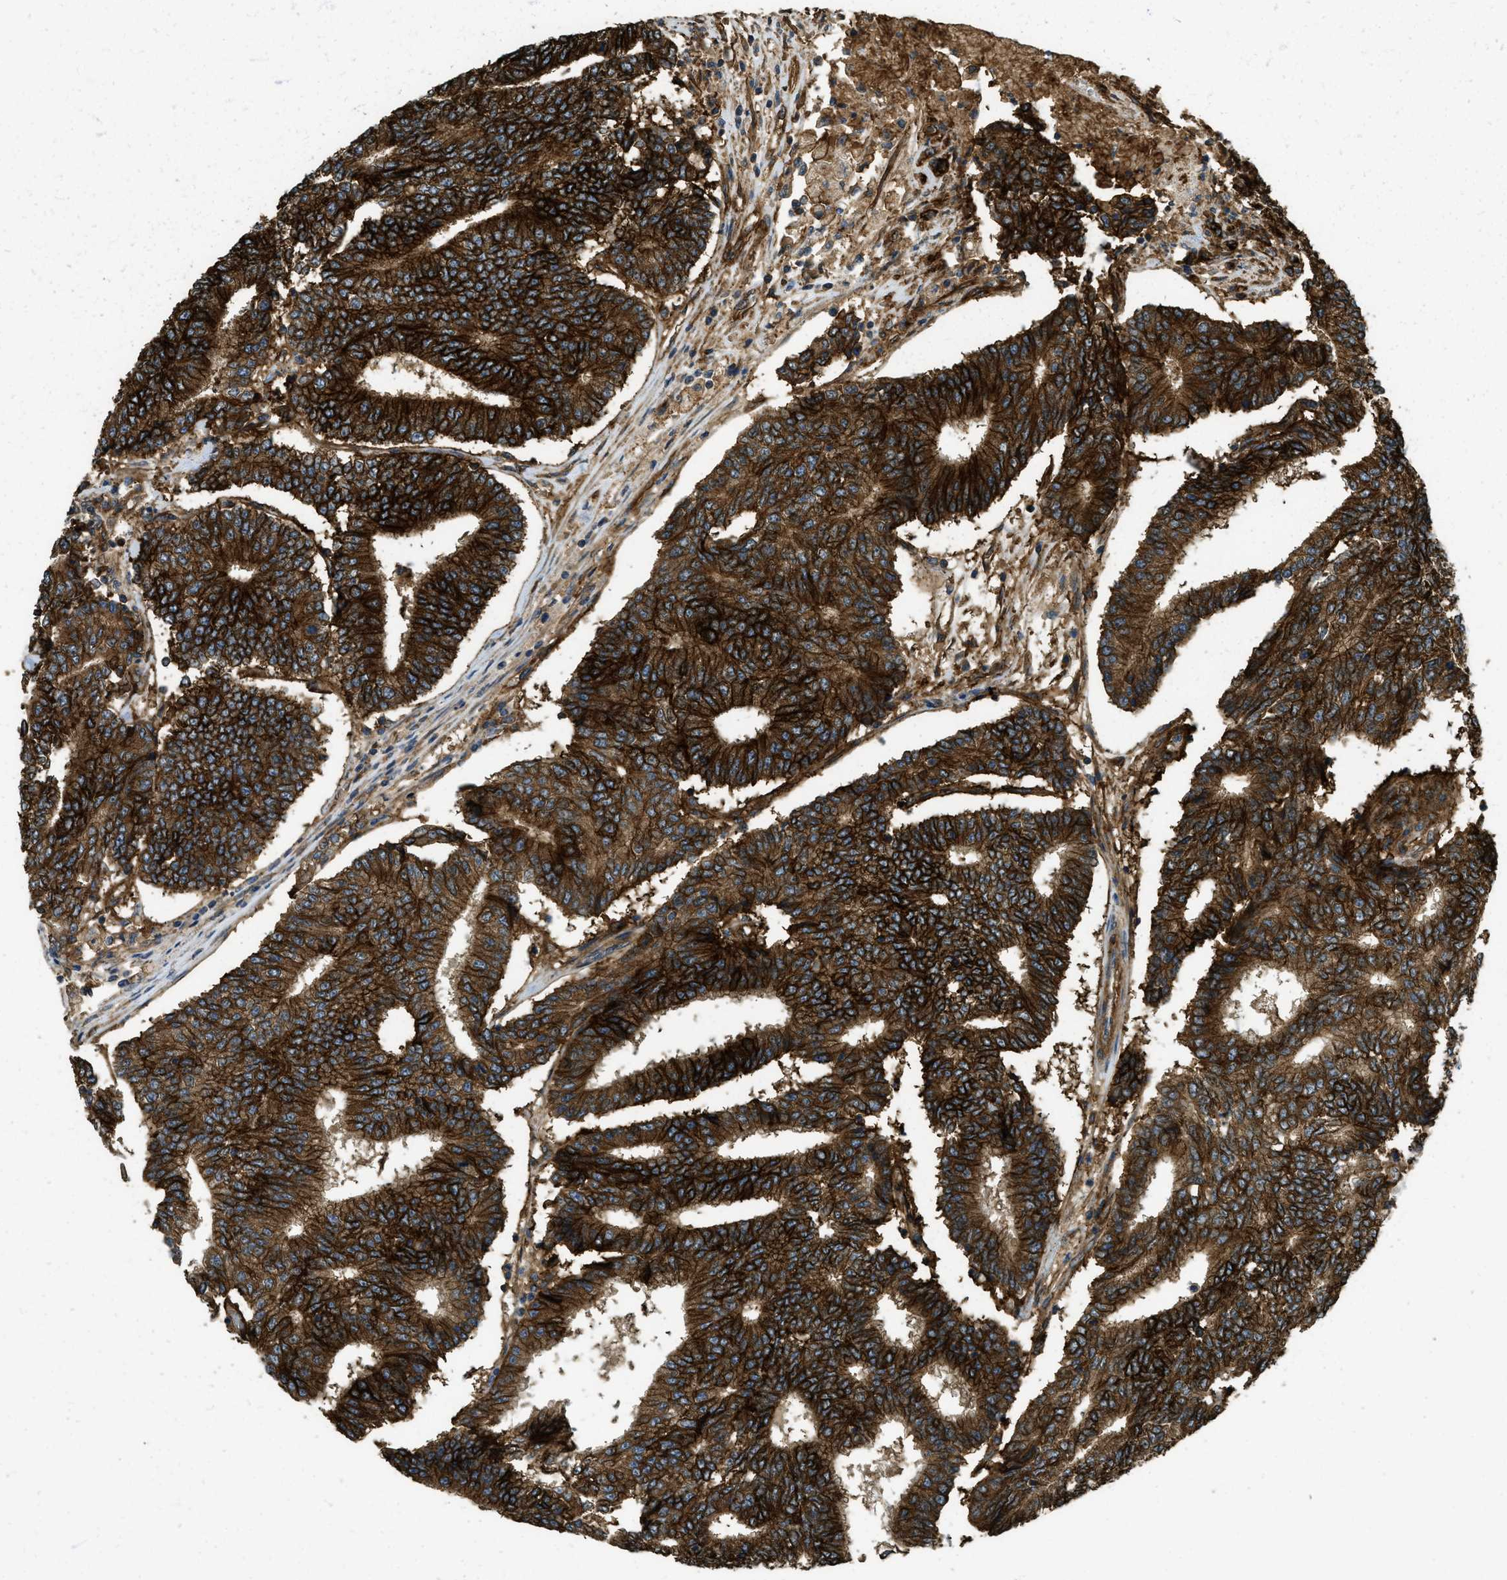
{"staining": {"intensity": "strong", "quantity": ">75%", "location": "cytoplasmic/membranous"}, "tissue": "prostate cancer", "cell_type": "Tumor cells", "image_type": "cancer", "snomed": [{"axis": "morphology", "description": "Normal tissue, NOS"}, {"axis": "morphology", "description": "Adenocarcinoma, High grade"}, {"axis": "topography", "description": "Prostate"}, {"axis": "topography", "description": "Seminal veicle"}], "caption": "Protein expression analysis of human prostate cancer (adenocarcinoma (high-grade)) reveals strong cytoplasmic/membranous staining in about >75% of tumor cells.", "gene": "CD276", "patient": {"sex": "male", "age": 55}}